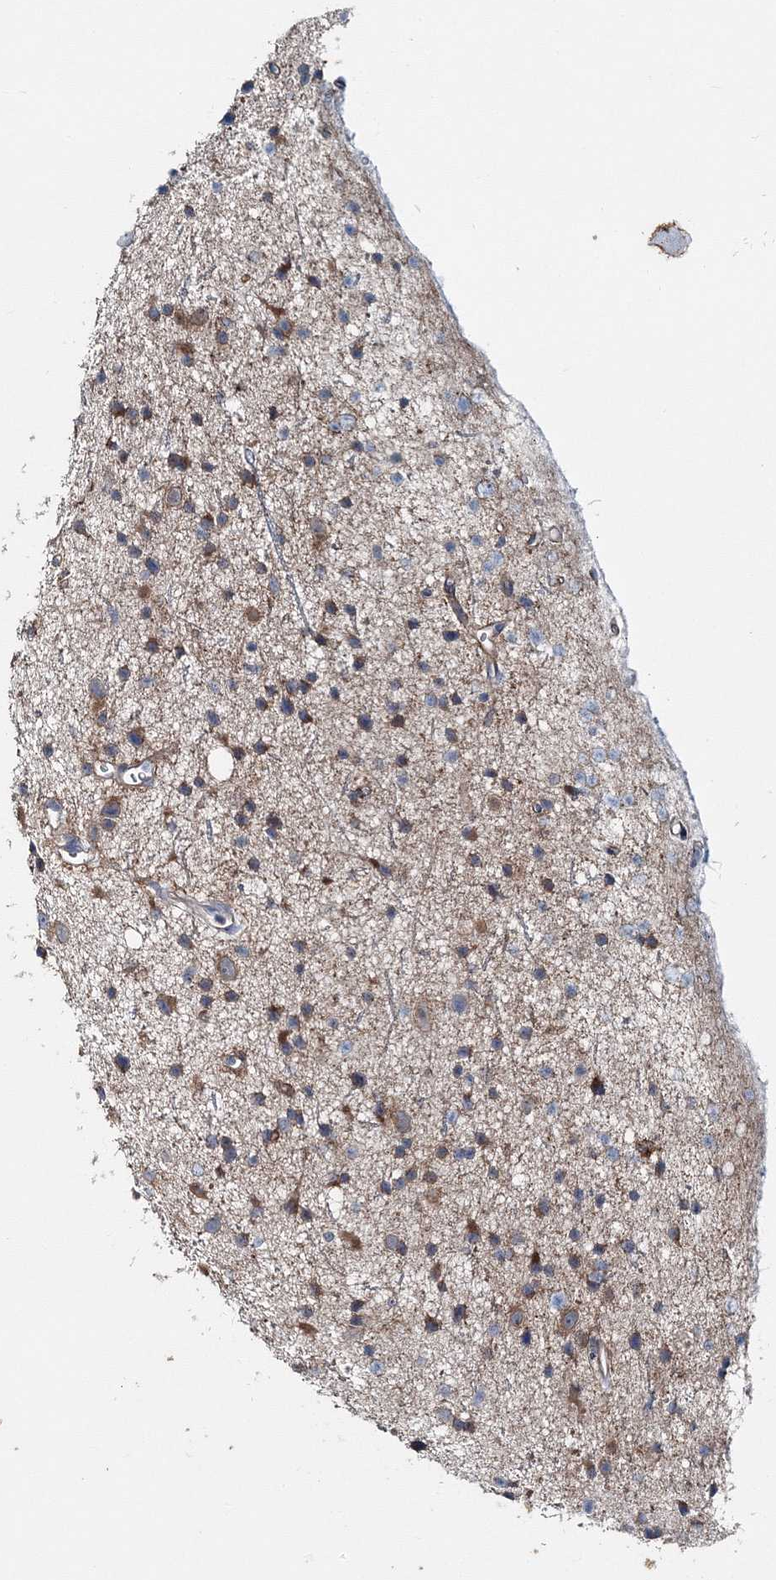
{"staining": {"intensity": "moderate", "quantity": ">75%", "location": "cytoplasmic/membranous"}, "tissue": "glioma", "cell_type": "Tumor cells", "image_type": "cancer", "snomed": [{"axis": "morphology", "description": "Glioma, malignant, Low grade"}, {"axis": "topography", "description": "Cerebral cortex"}], "caption": "Glioma stained with a brown dye exhibits moderate cytoplasmic/membranous positive expression in about >75% of tumor cells.", "gene": "MPHOSPH9", "patient": {"sex": "female", "age": 39}}